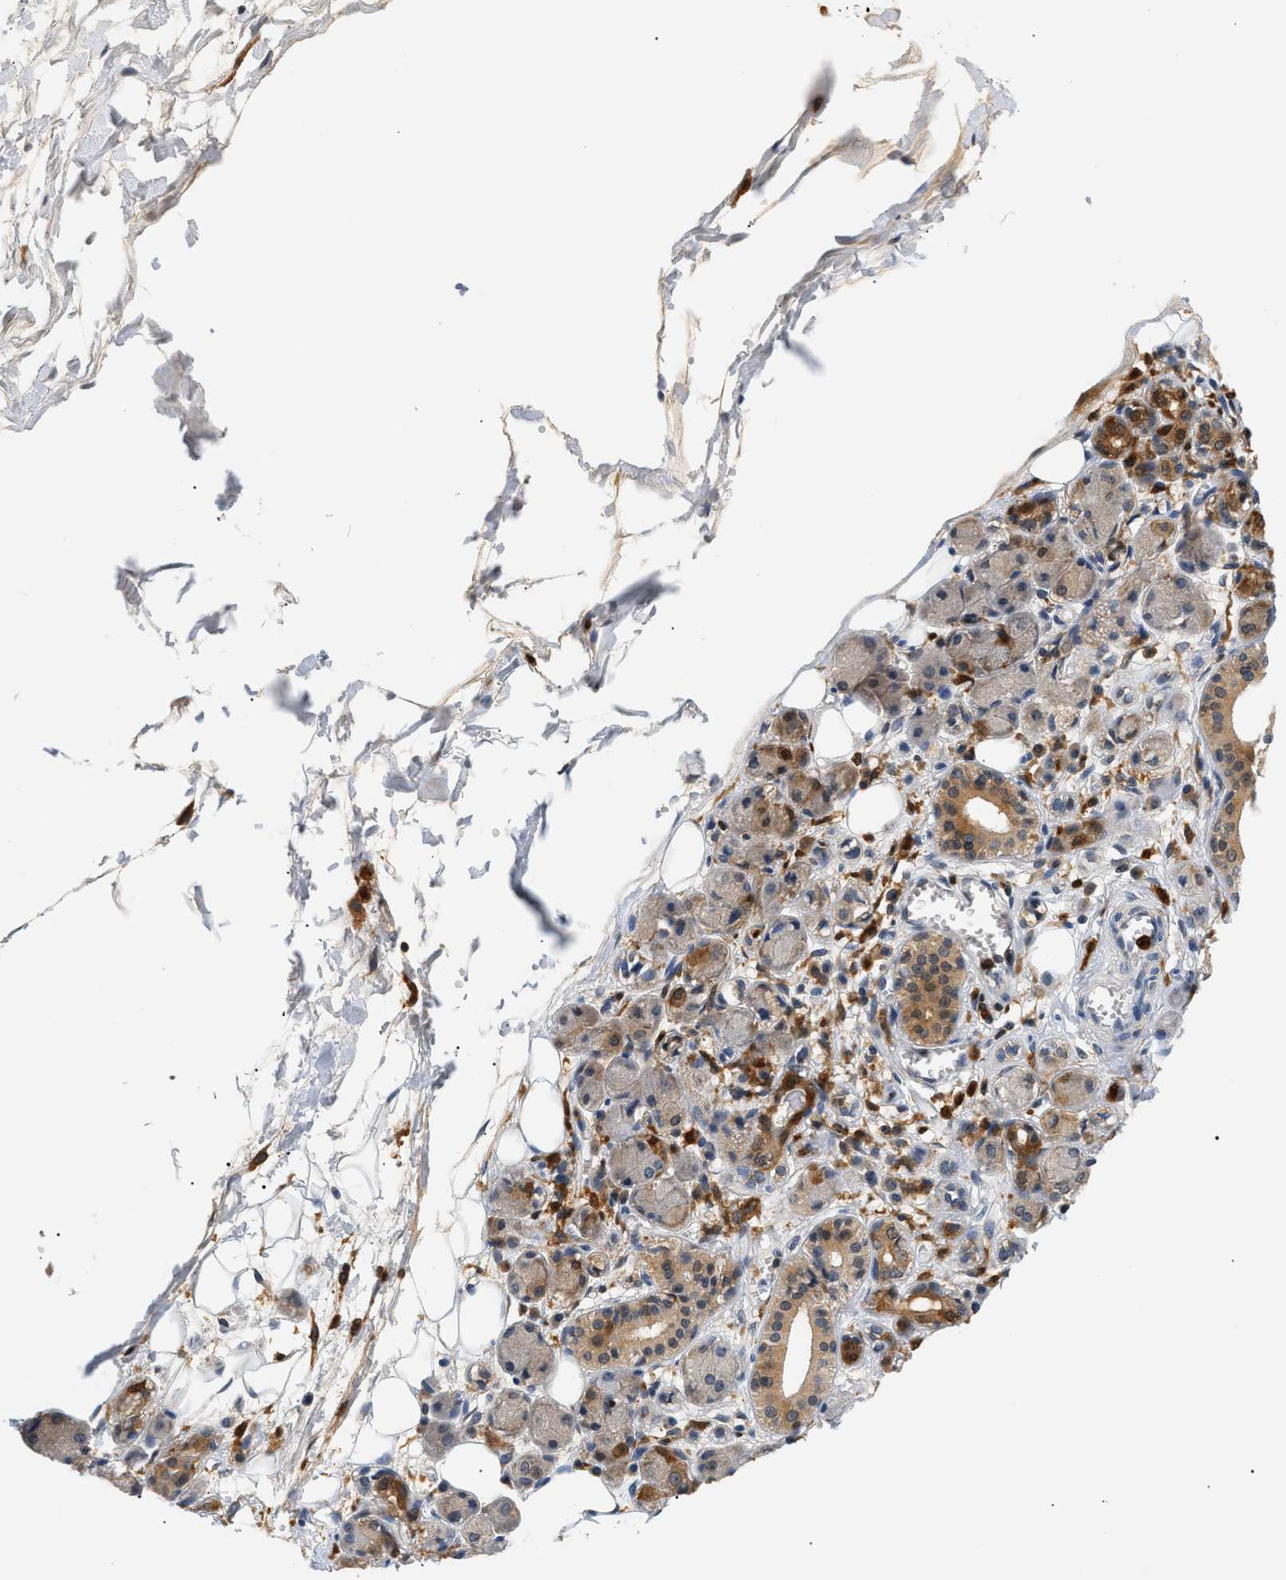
{"staining": {"intensity": "negative", "quantity": "none", "location": "none"}, "tissue": "adipose tissue", "cell_type": "Adipocytes", "image_type": "normal", "snomed": [{"axis": "morphology", "description": "Normal tissue, NOS"}, {"axis": "morphology", "description": "Inflammation, NOS"}, {"axis": "topography", "description": "Vascular tissue"}, {"axis": "topography", "description": "Salivary gland"}], "caption": "An immunohistochemistry (IHC) photomicrograph of normal adipose tissue is shown. There is no staining in adipocytes of adipose tissue. Nuclei are stained in blue.", "gene": "PYCARD", "patient": {"sex": "female", "age": 75}}